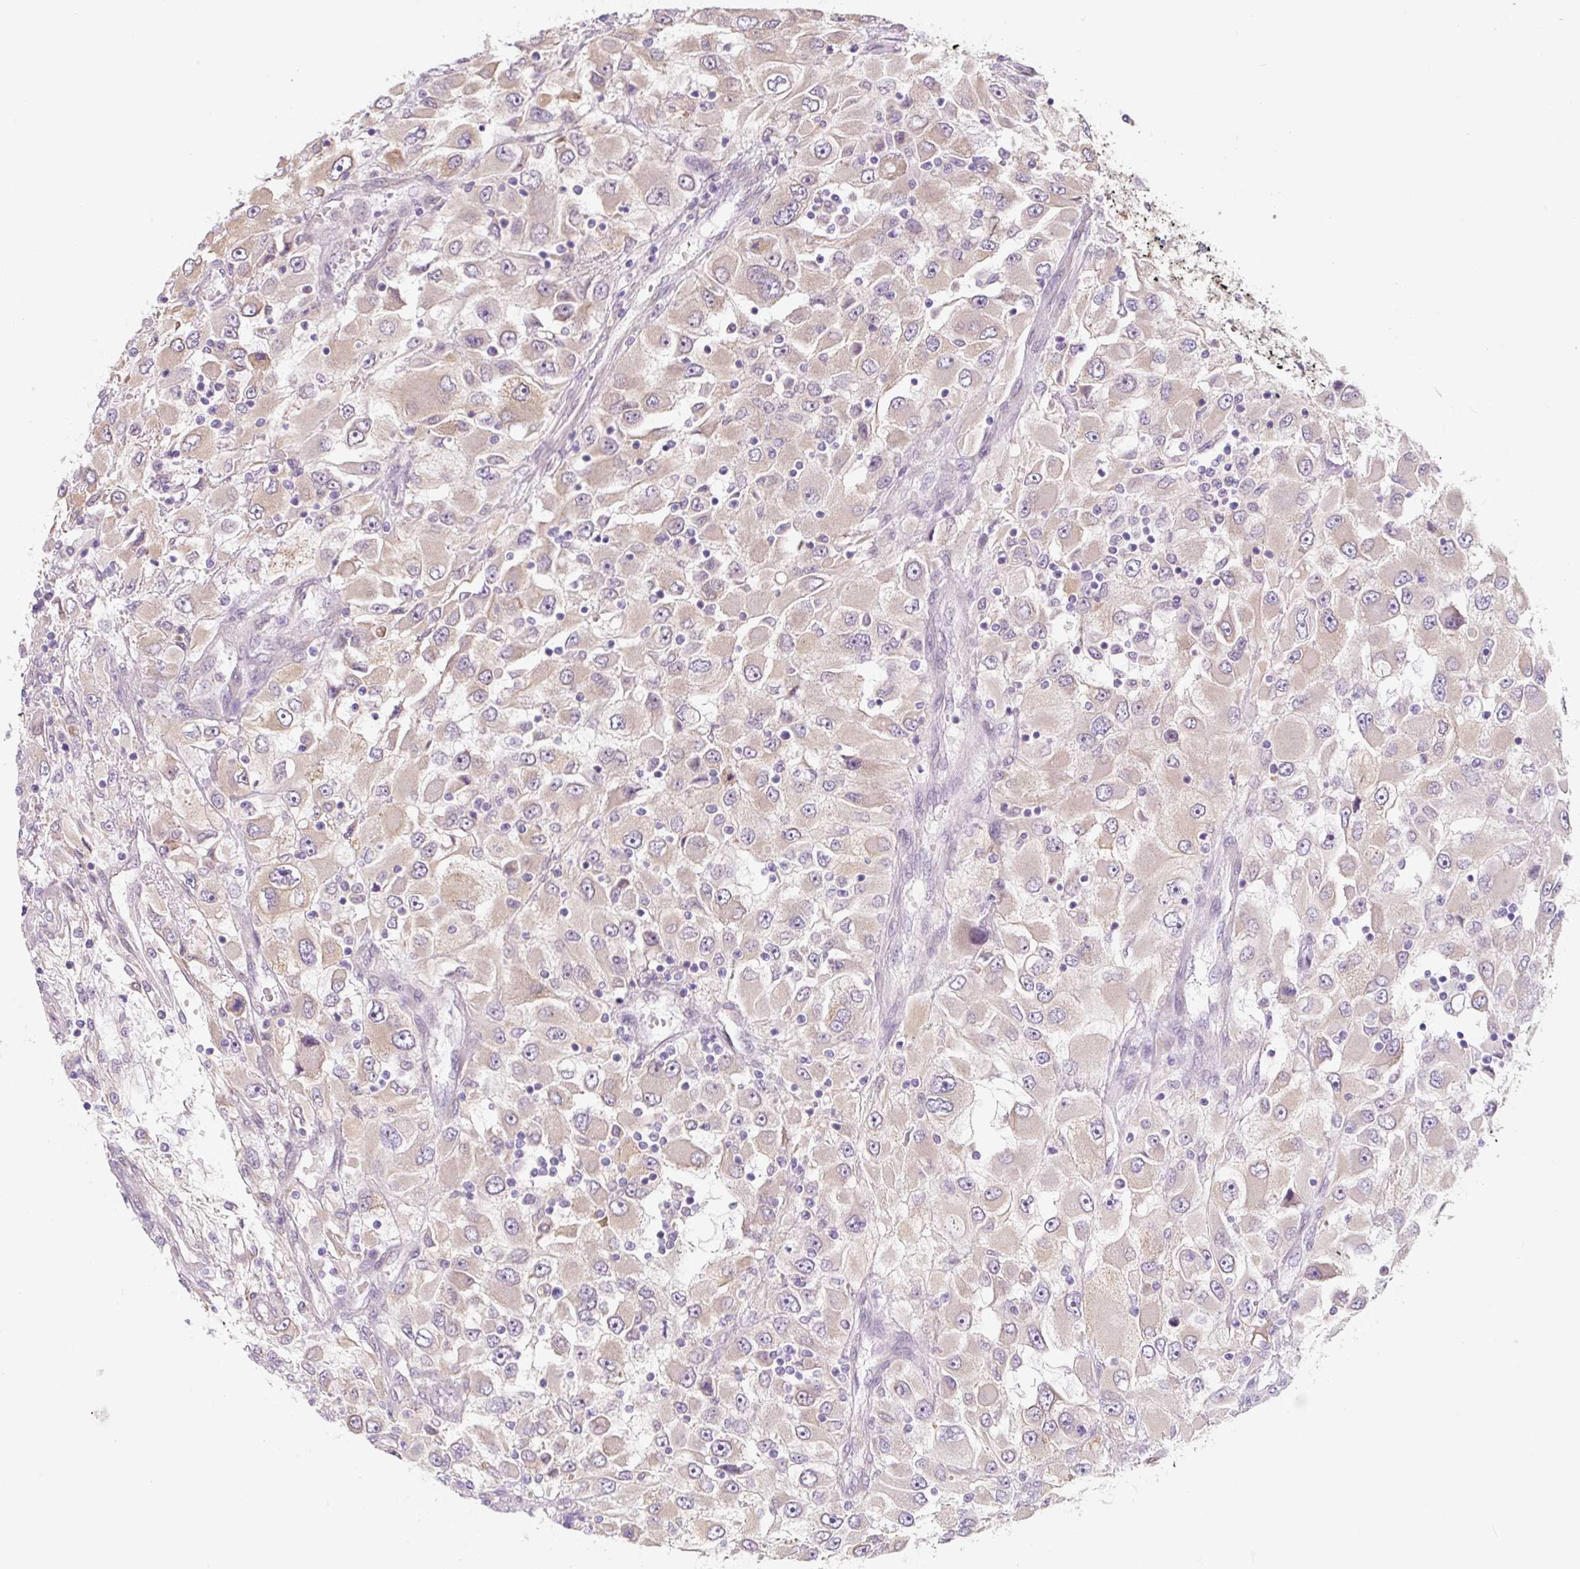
{"staining": {"intensity": "weak", "quantity": "<25%", "location": "cytoplasmic/membranous"}, "tissue": "renal cancer", "cell_type": "Tumor cells", "image_type": "cancer", "snomed": [{"axis": "morphology", "description": "Adenocarcinoma, NOS"}, {"axis": "topography", "description": "Kidney"}], "caption": "Human renal cancer stained for a protein using immunohistochemistry (IHC) shows no expression in tumor cells.", "gene": "ASRGL1", "patient": {"sex": "female", "age": 52}}